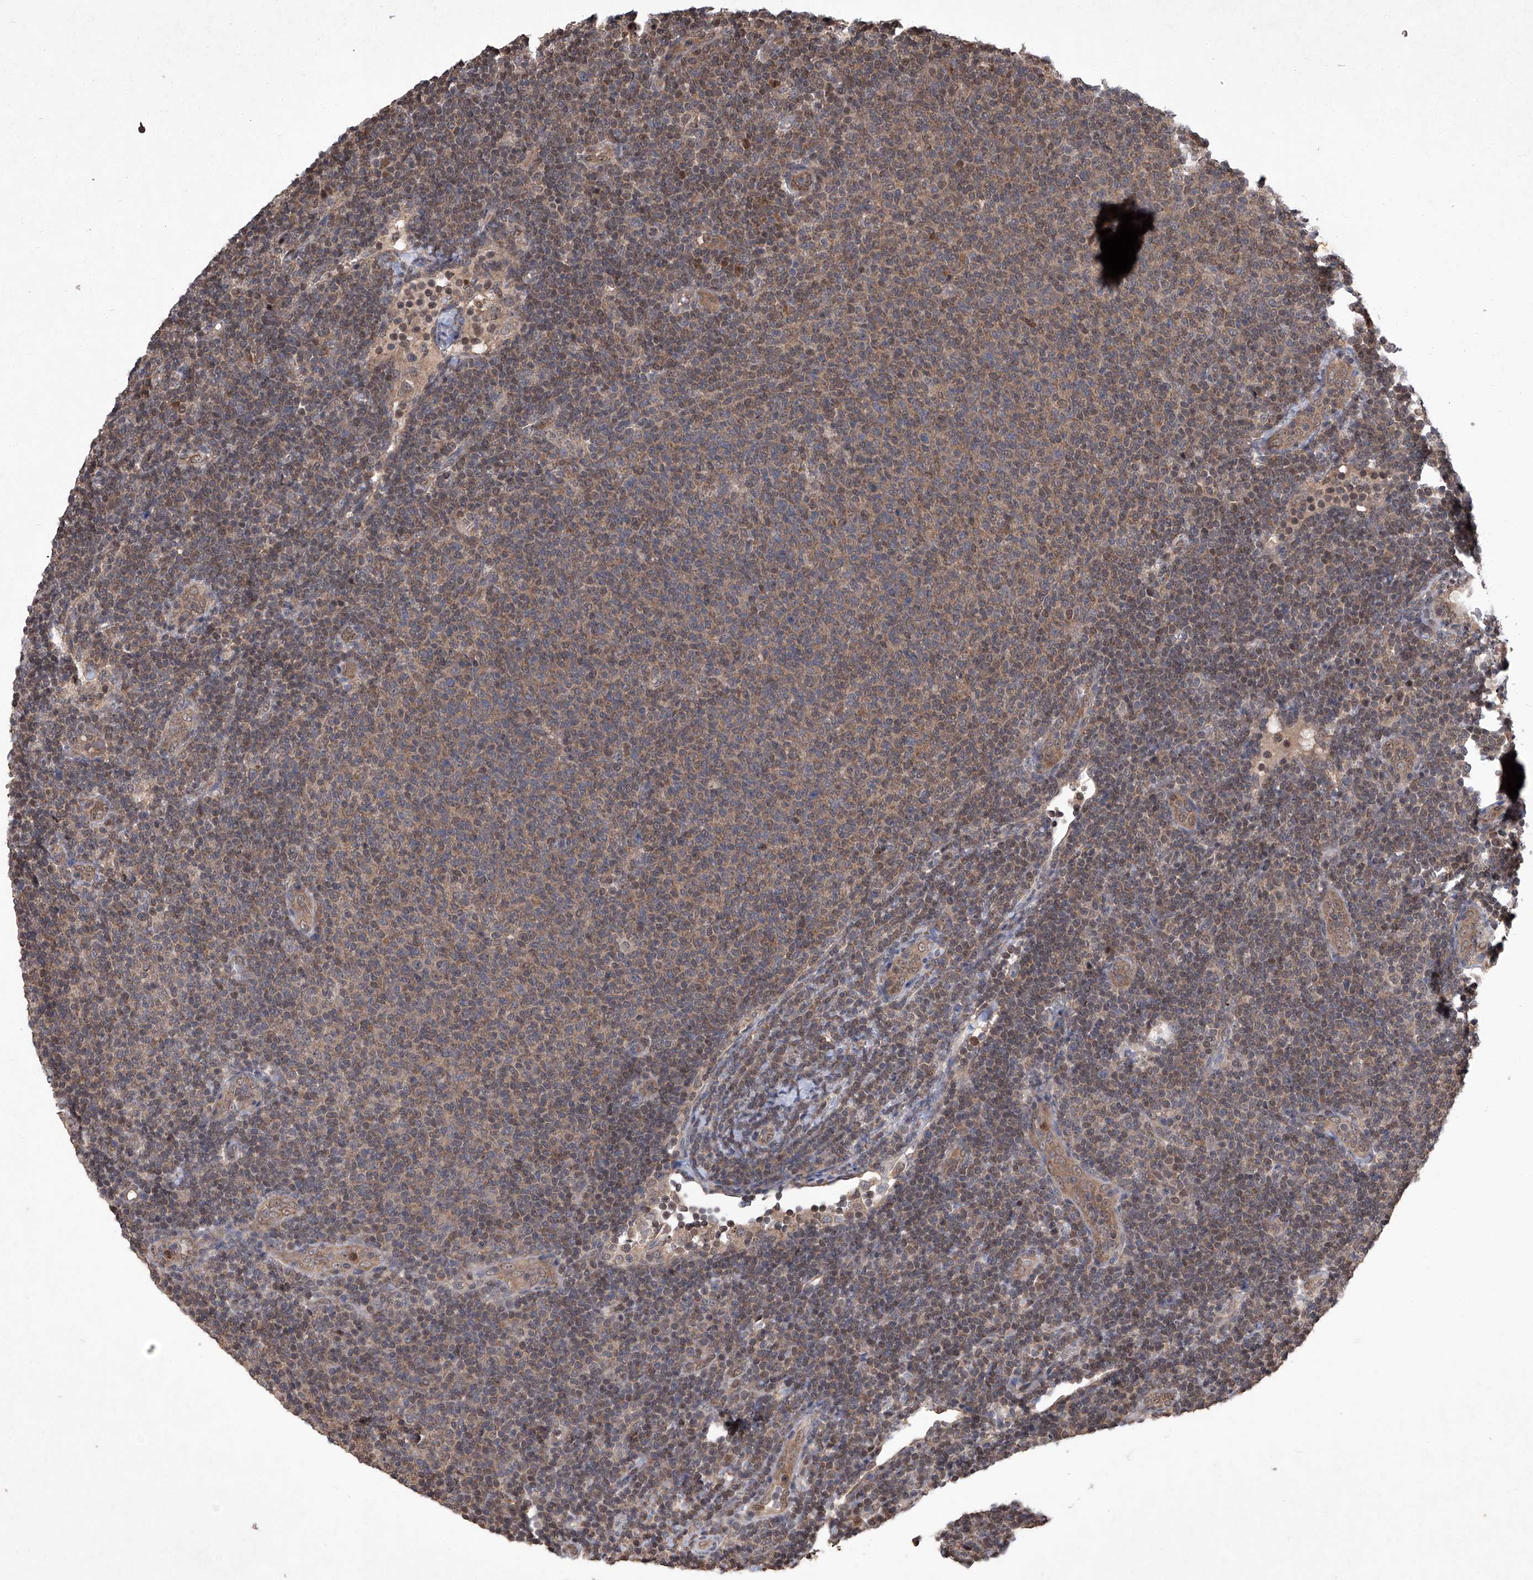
{"staining": {"intensity": "moderate", "quantity": "<25%", "location": "nuclear"}, "tissue": "lymphoma", "cell_type": "Tumor cells", "image_type": "cancer", "snomed": [{"axis": "morphology", "description": "Malignant lymphoma, non-Hodgkin's type, Low grade"}, {"axis": "topography", "description": "Lymph node"}], "caption": "This micrograph displays immunohistochemistry staining of low-grade malignant lymphoma, non-Hodgkin's type, with low moderate nuclear staining in about <25% of tumor cells.", "gene": "TSNAX", "patient": {"sex": "male", "age": 66}}